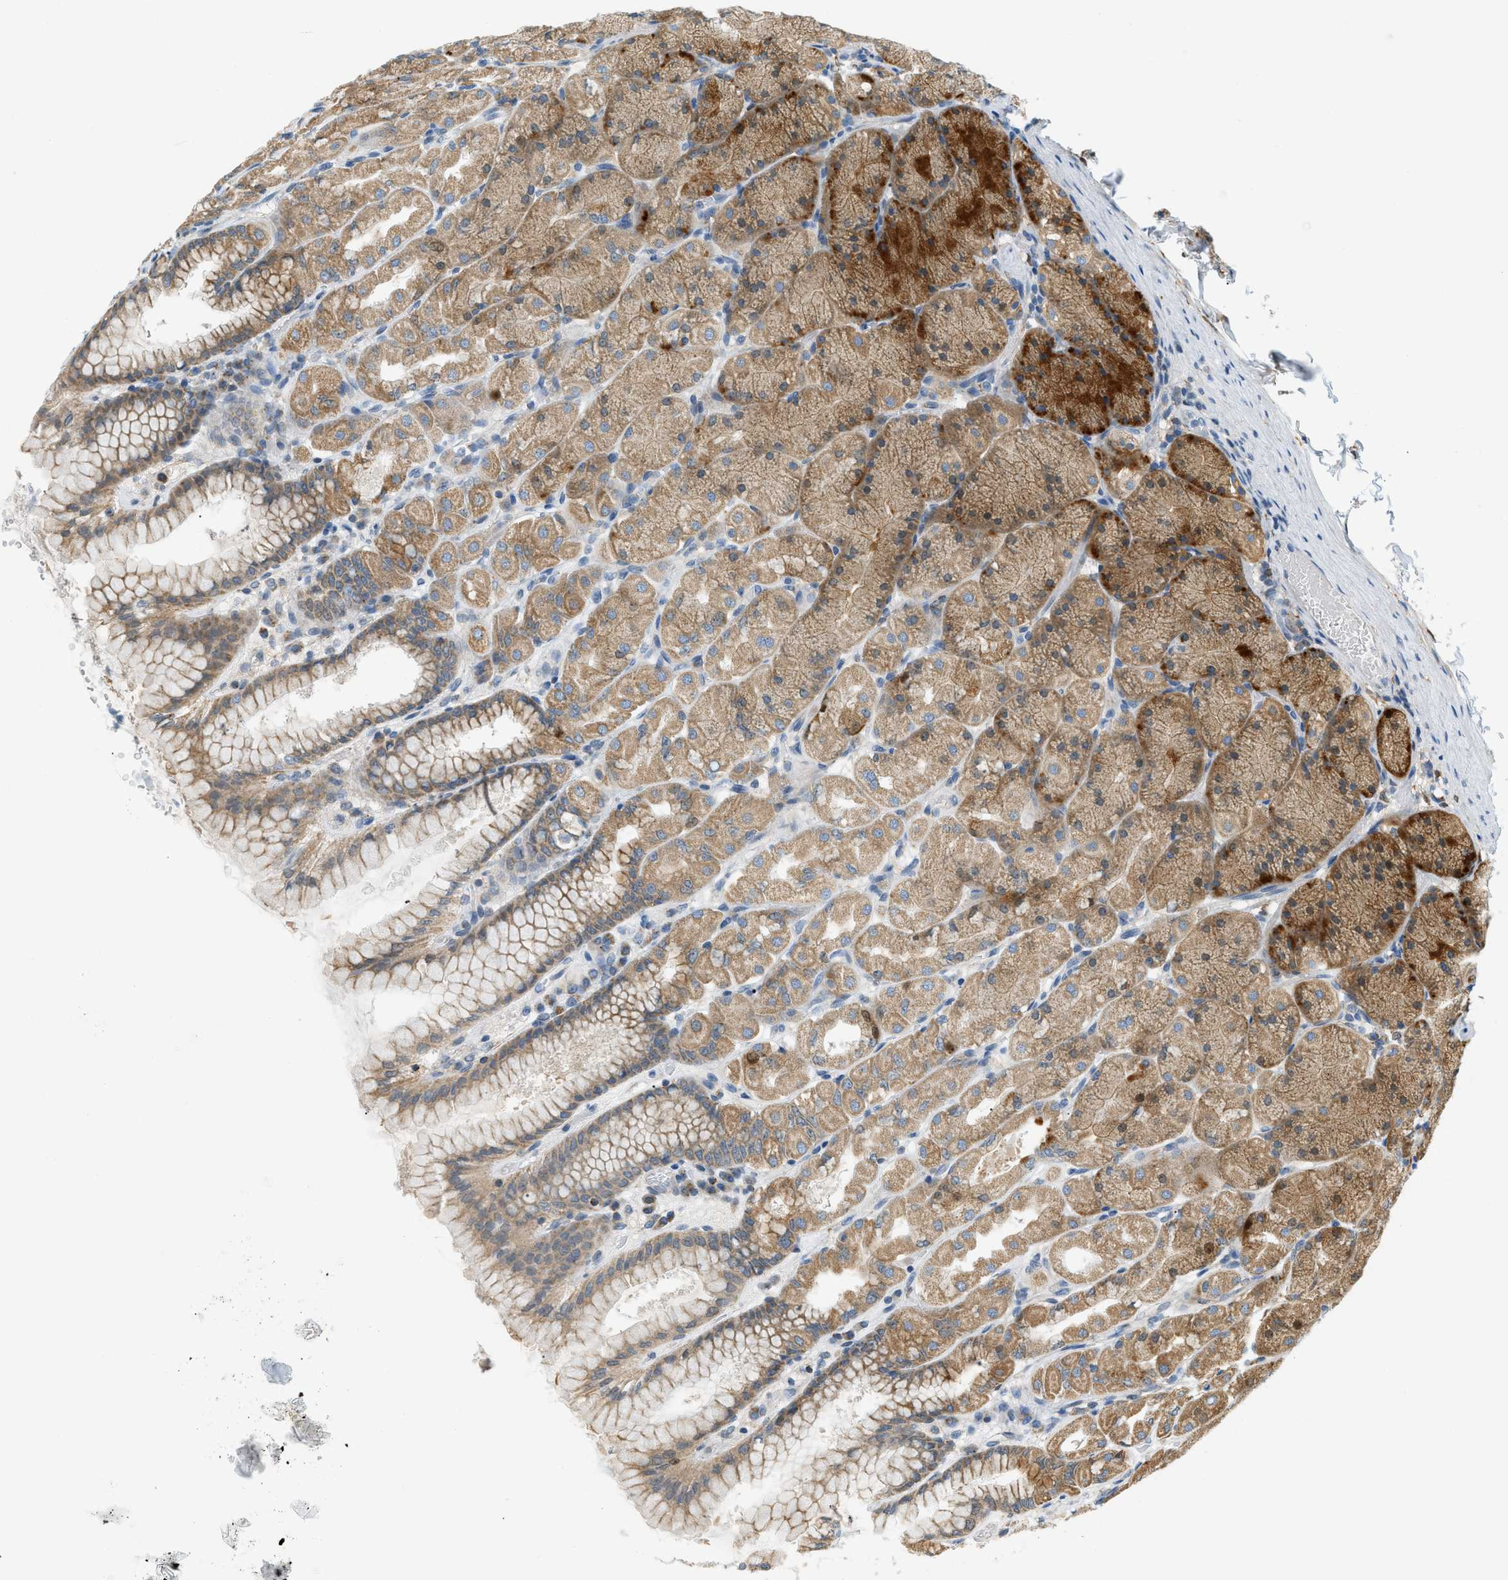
{"staining": {"intensity": "moderate", "quantity": ">75%", "location": "cytoplasmic/membranous"}, "tissue": "stomach", "cell_type": "Glandular cells", "image_type": "normal", "snomed": [{"axis": "morphology", "description": "Normal tissue, NOS"}, {"axis": "topography", "description": "Stomach, upper"}], "caption": "Normal stomach demonstrates moderate cytoplasmic/membranous positivity in about >75% of glandular cells, visualized by immunohistochemistry.", "gene": "PIGG", "patient": {"sex": "female", "age": 56}}